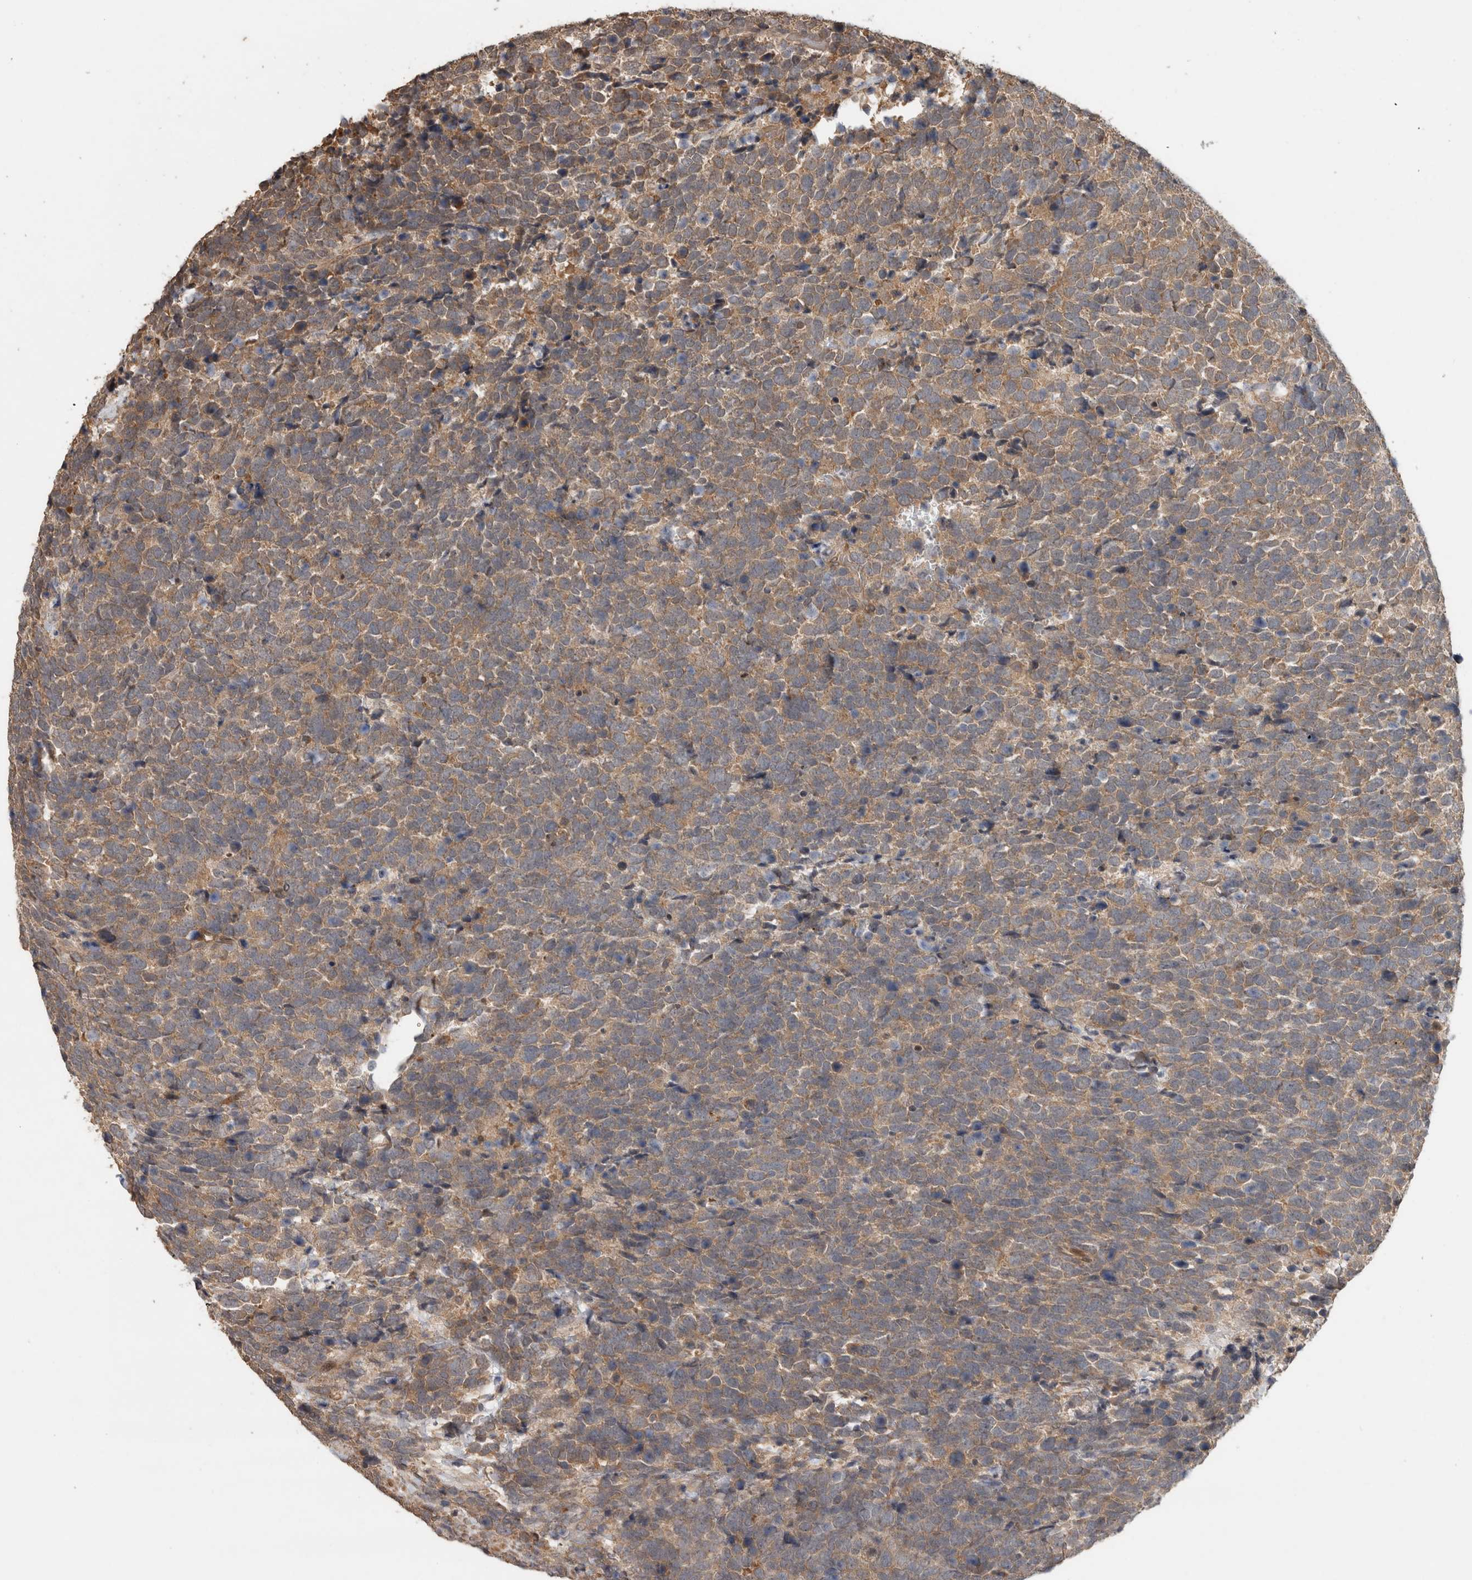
{"staining": {"intensity": "weak", "quantity": ">75%", "location": "cytoplasmic/membranous"}, "tissue": "urothelial cancer", "cell_type": "Tumor cells", "image_type": "cancer", "snomed": [{"axis": "morphology", "description": "Urothelial carcinoma, High grade"}, {"axis": "topography", "description": "Urinary bladder"}], "caption": "Protein expression analysis of human high-grade urothelial carcinoma reveals weak cytoplasmic/membranous expression in about >75% of tumor cells. Using DAB (brown) and hematoxylin (blue) stains, captured at high magnification using brightfield microscopy.", "gene": "PITPNC1", "patient": {"sex": "female", "age": 82}}